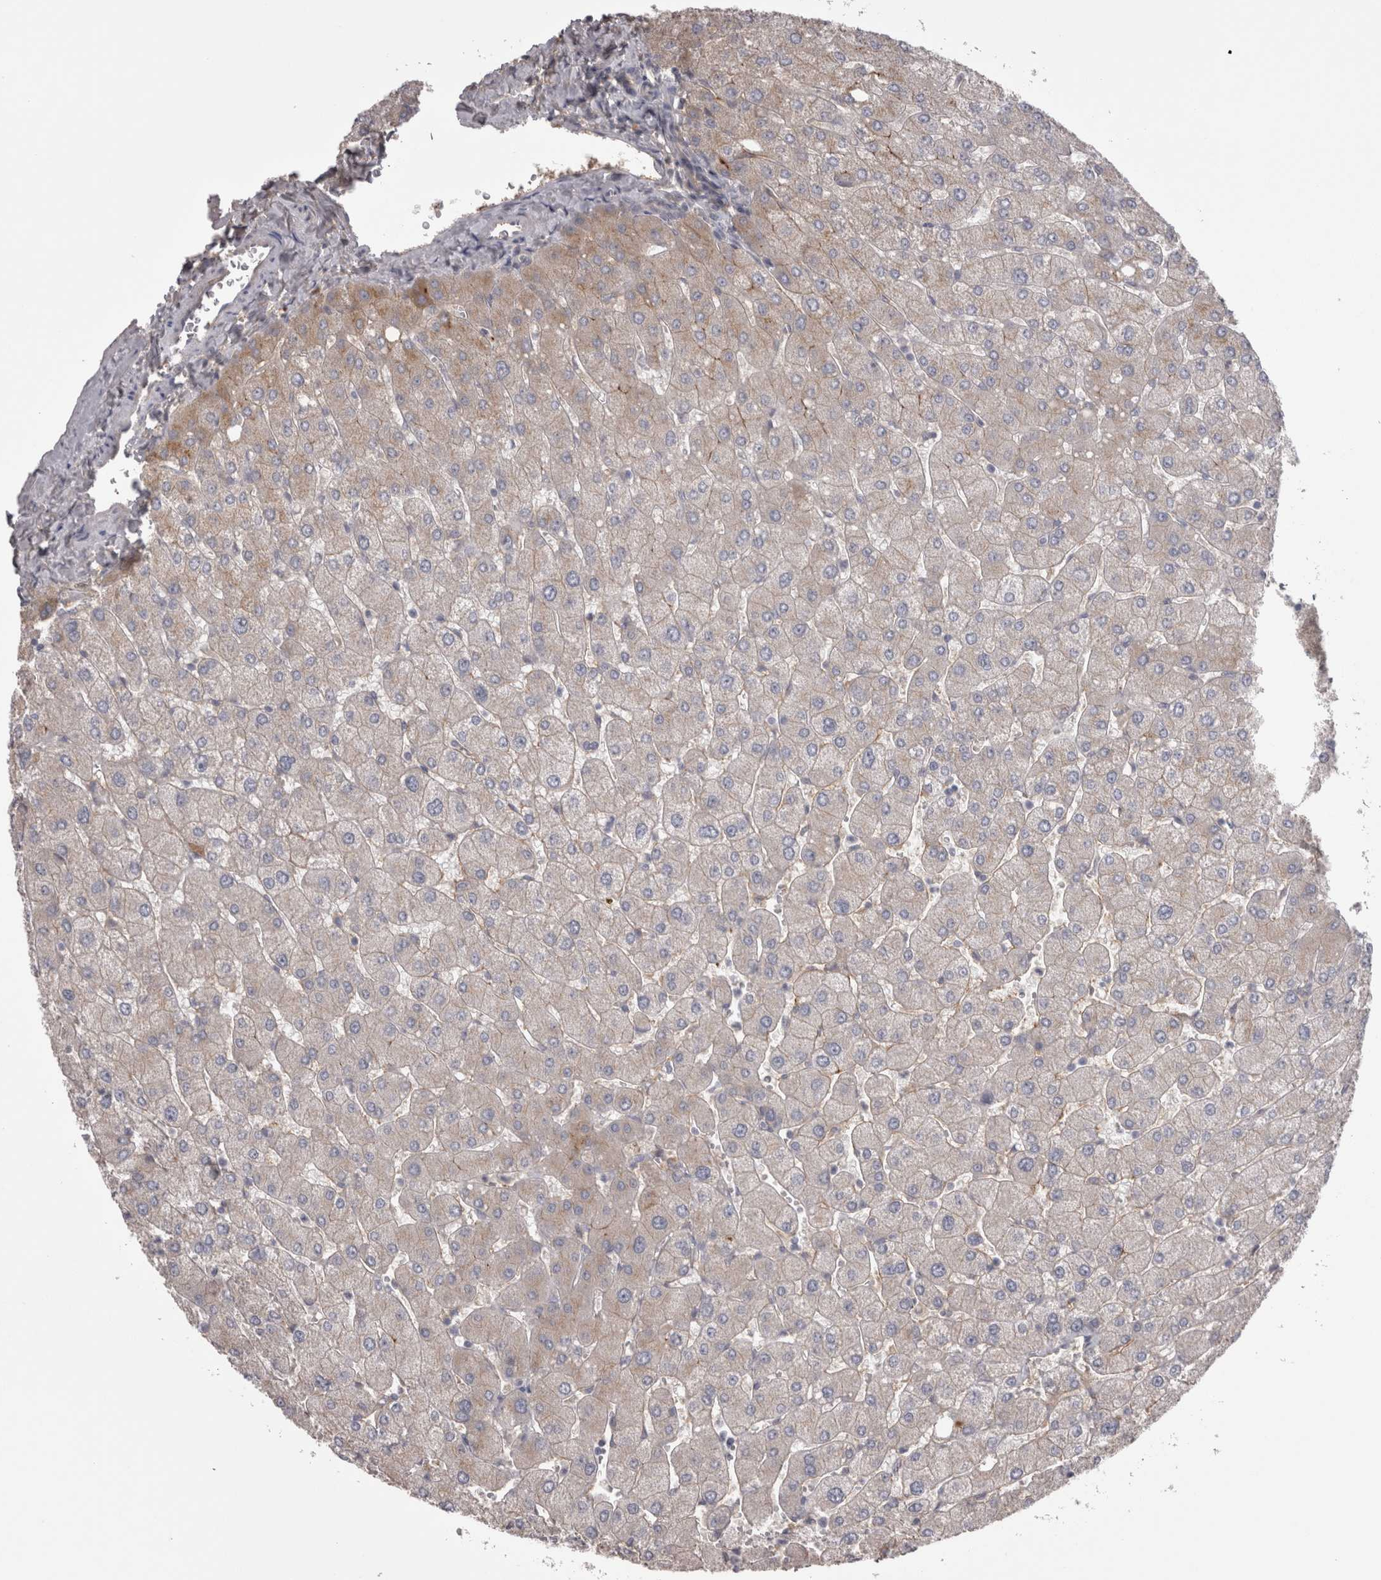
{"staining": {"intensity": "negative", "quantity": "none", "location": "none"}, "tissue": "liver", "cell_type": "Cholangiocytes", "image_type": "normal", "snomed": [{"axis": "morphology", "description": "Normal tissue, NOS"}, {"axis": "topography", "description": "Liver"}], "caption": "The photomicrograph demonstrates no staining of cholangiocytes in unremarkable liver. Nuclei are stained in blue.", "gene": "SAA4", "patient": {"sex": "male", "age": 55}}